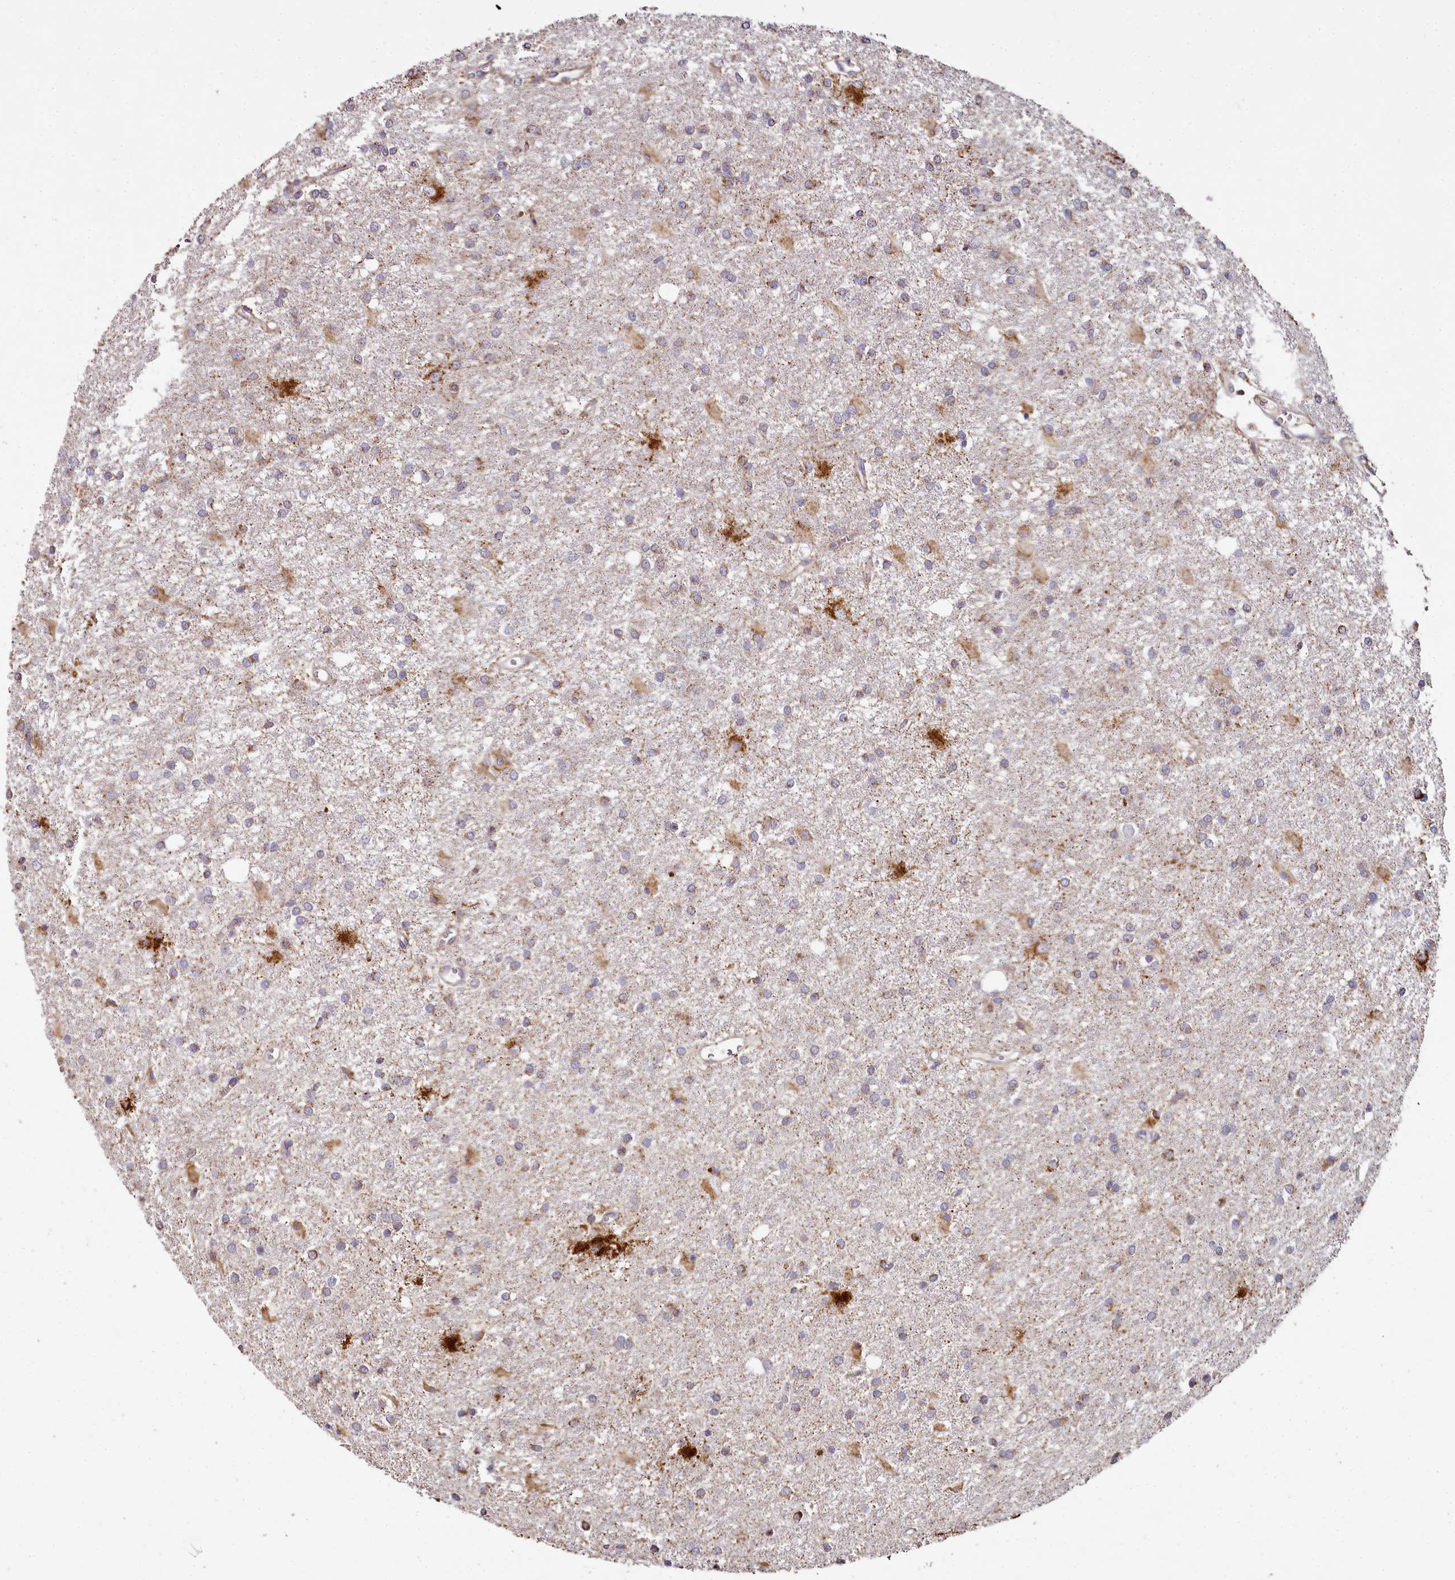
{"staining": {"intensity": "weak", "quantity": "25%-75%", "location": "cytoplasmic/membranous"}, "tissue": "glioma", "cell_type": "Tumor cells", "image_type": "cancer", "snomed": [{"axis": "morphology", "description": "Glioma, malignant, High grade"}, {"axis": "topography", "description": "Brain"}], "caption": "Protein staining by IHC shows weak cytoplasmic/membranous expression in approximately 25%-75% of tumor cells in glioma.", "gene": "ACSS1", "patient": {"sex": "female", "age": 50}}